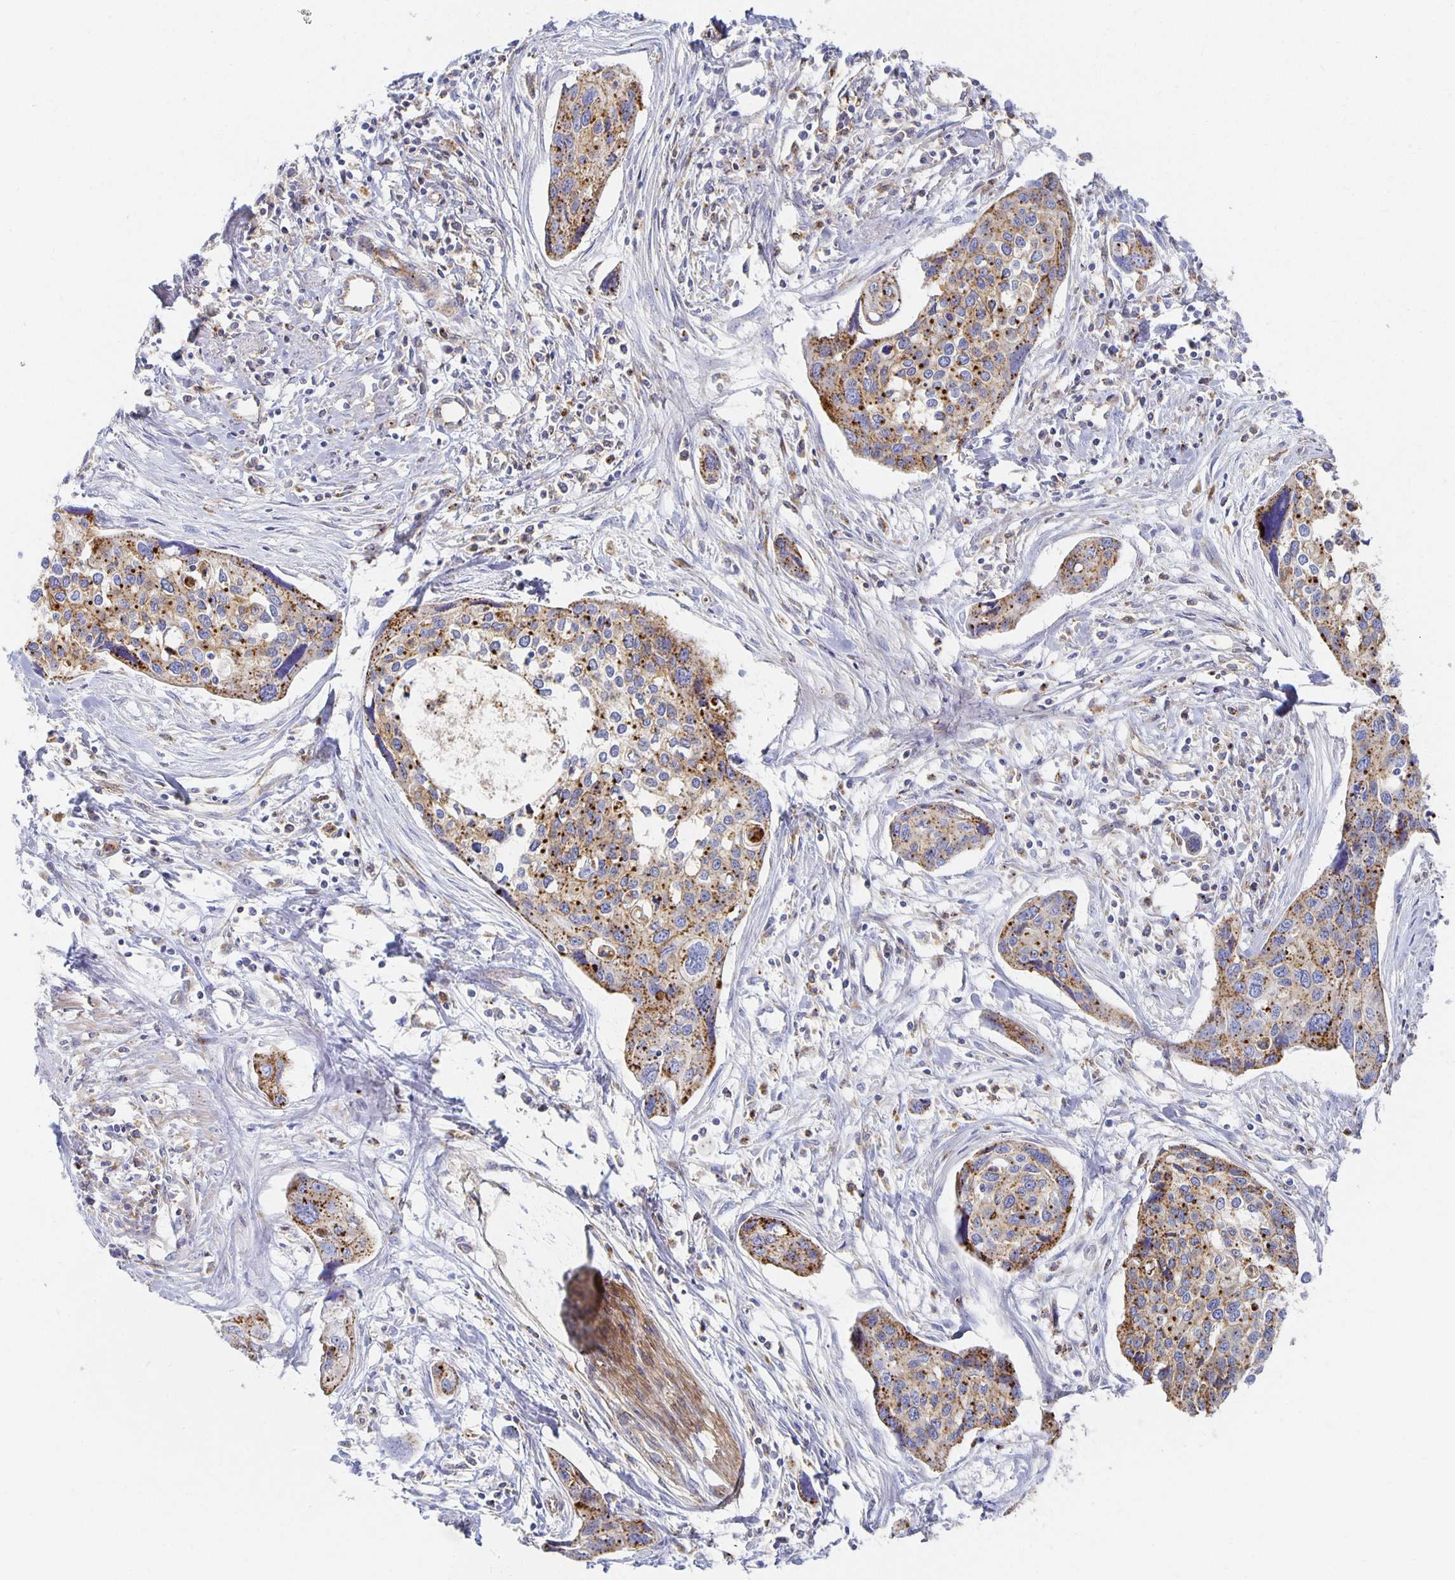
{"staining": {"intensity": "moderate", "quantity": ">75%", "location": "cytoplasmic/membranous"}, "tissue": "cervical cancer", "cell_type": "Tumor cells", "image_type": "cancer", "snomed": [{"axis": "morphology", "description": "Squamous cell carcinoma, NOS"}, {"axis": "topography", "description": "Cervix"}], "caption": "Squamous cell carcinoma (cervical) stained with a brown dye demonstrates moderate cytoplasmic/membranous positive positivity in about >75% of tumor cells.", "gene": "TAAR1", "patient": {"sex": "female", "age": 31}}